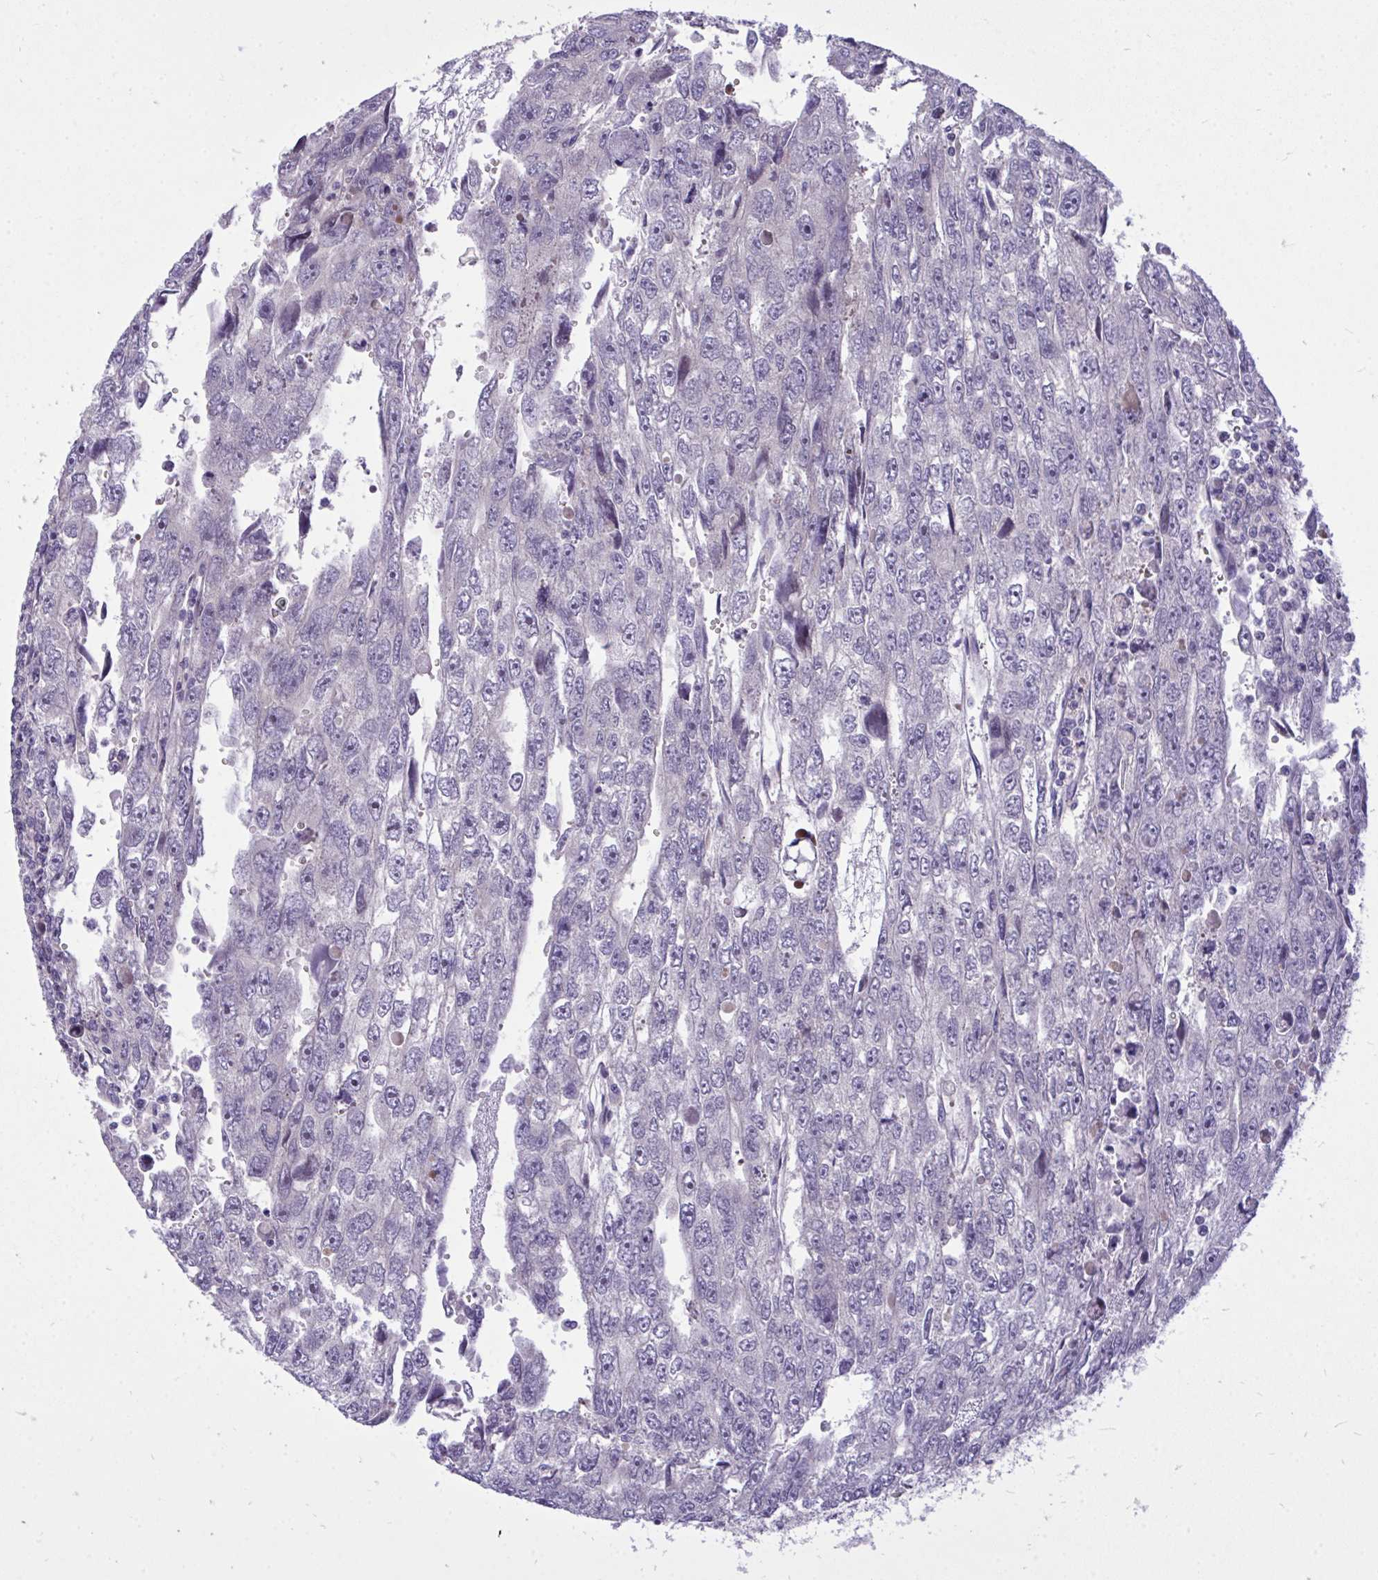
{"staining": {"intensity": "negative", "quantity": "none", "location": "none"}, "tissue": "testis cancer", "cell_type": "Tumor cells", "image_type": "cancer", "snomed": [{"axis": "morphology", "description": "Carcinoma, Embryonal, NOS"}, {"axis": "topography", "description": "Testis"}], "caption": "Testis cancer stained for a protein using IHC demonstrates no expression tumor cells.", "gene": "HMBOX1", "patient": {"sex": "male", "age": 20}}